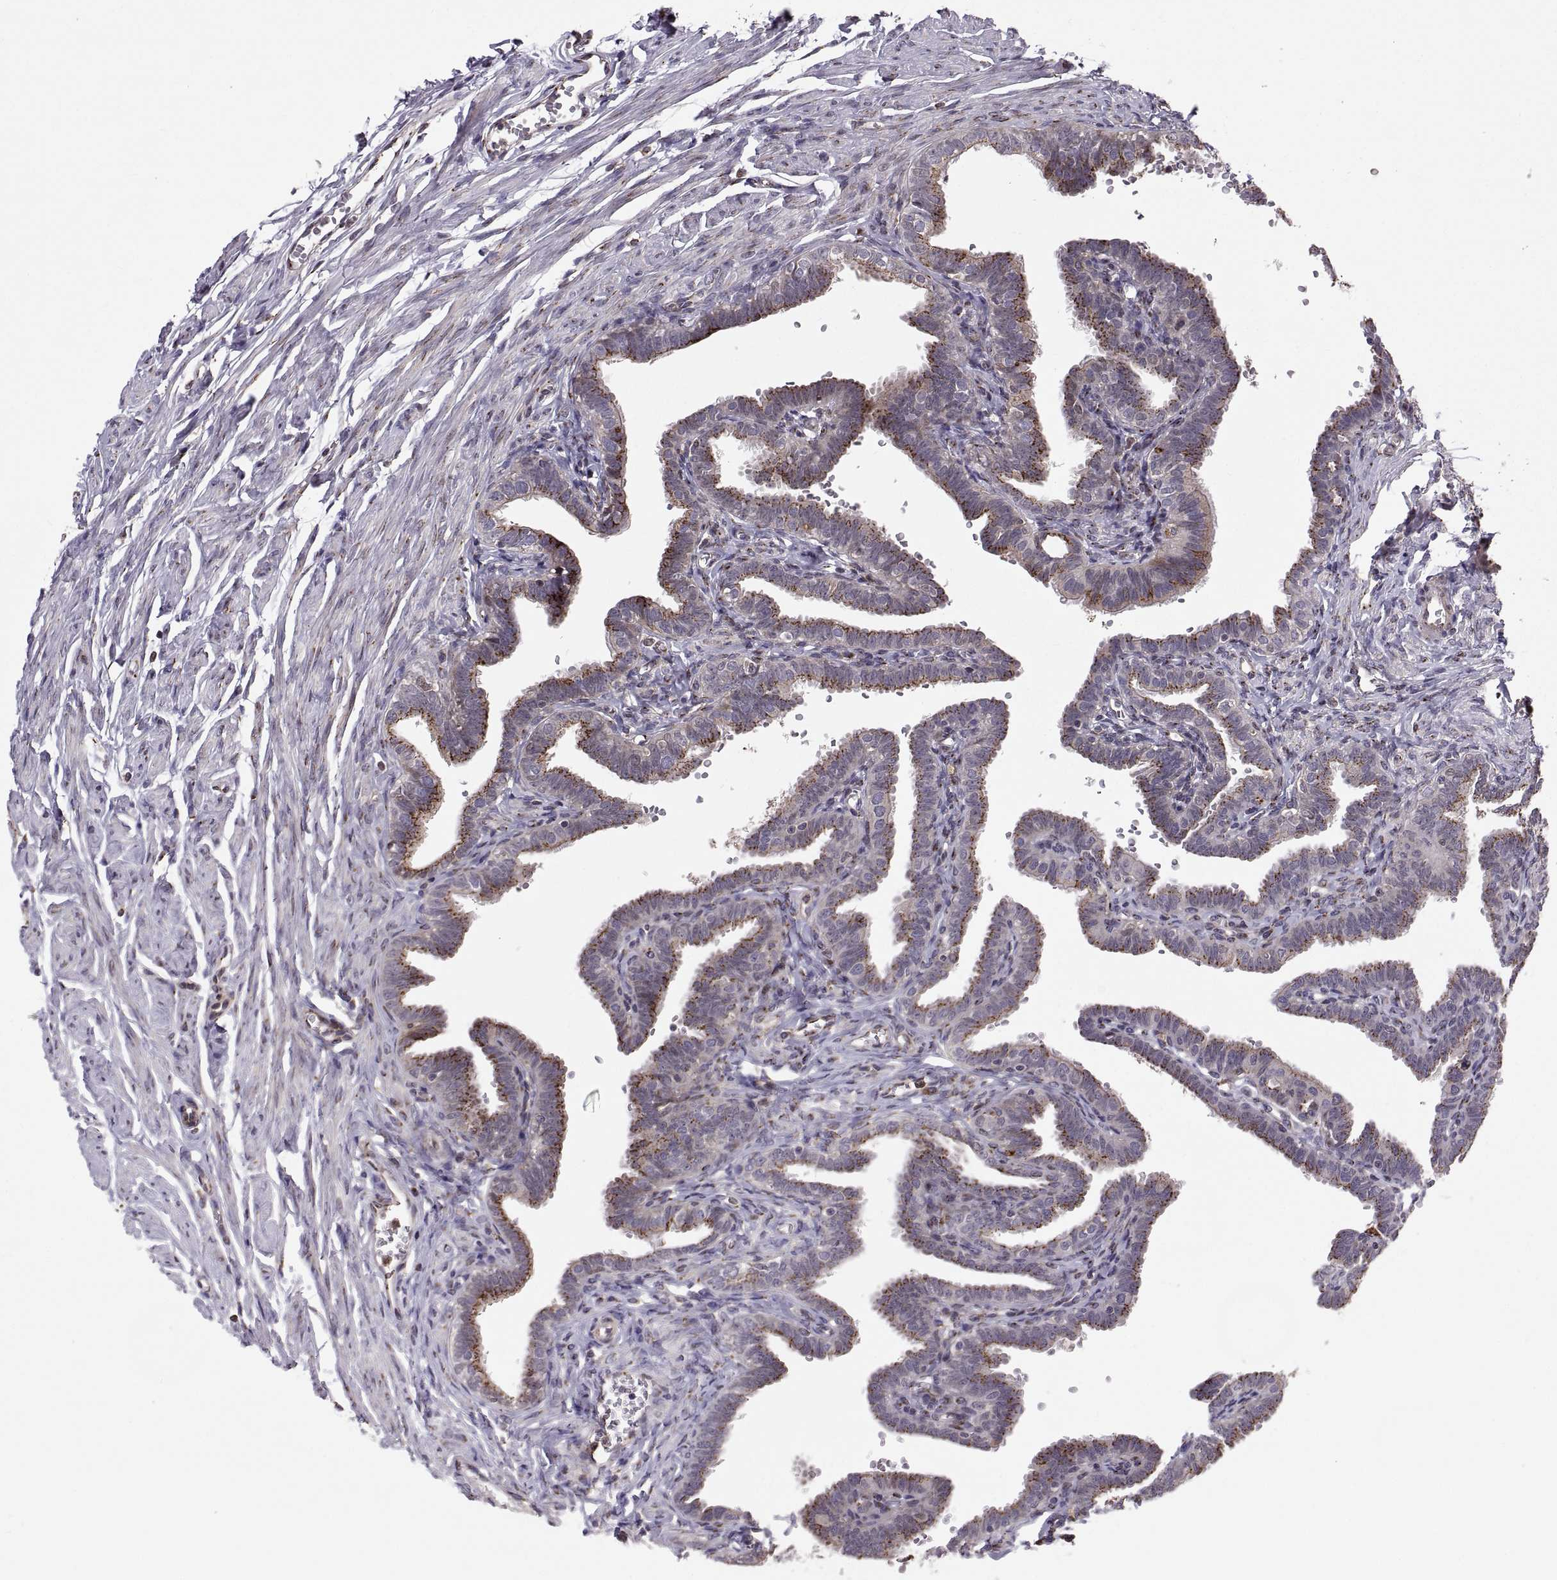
{"staining": {"intensity": "moderate", "quantity": "<25%", "location": "cytoplasmic/membranous"}, "tissue": "fallopian tube", "cell_type": "Glandular cells", "image_type": "normal", "snomed": [{"axis": "morphology", "description": "Normal tissue, NOS"}, {"axis": "topography", "description": "Fallopian tube"}, {"axis": "topography", "description": "Ovary"}], "caption": "The image demonstrates immunohistochemical staining of normal fallopian tube. There is moderate cytoplasmic/membranous expression is present in approximately <25% of glandular cells.", "gene": "TESC", "patient": {"sex": "female", "age": 57}}